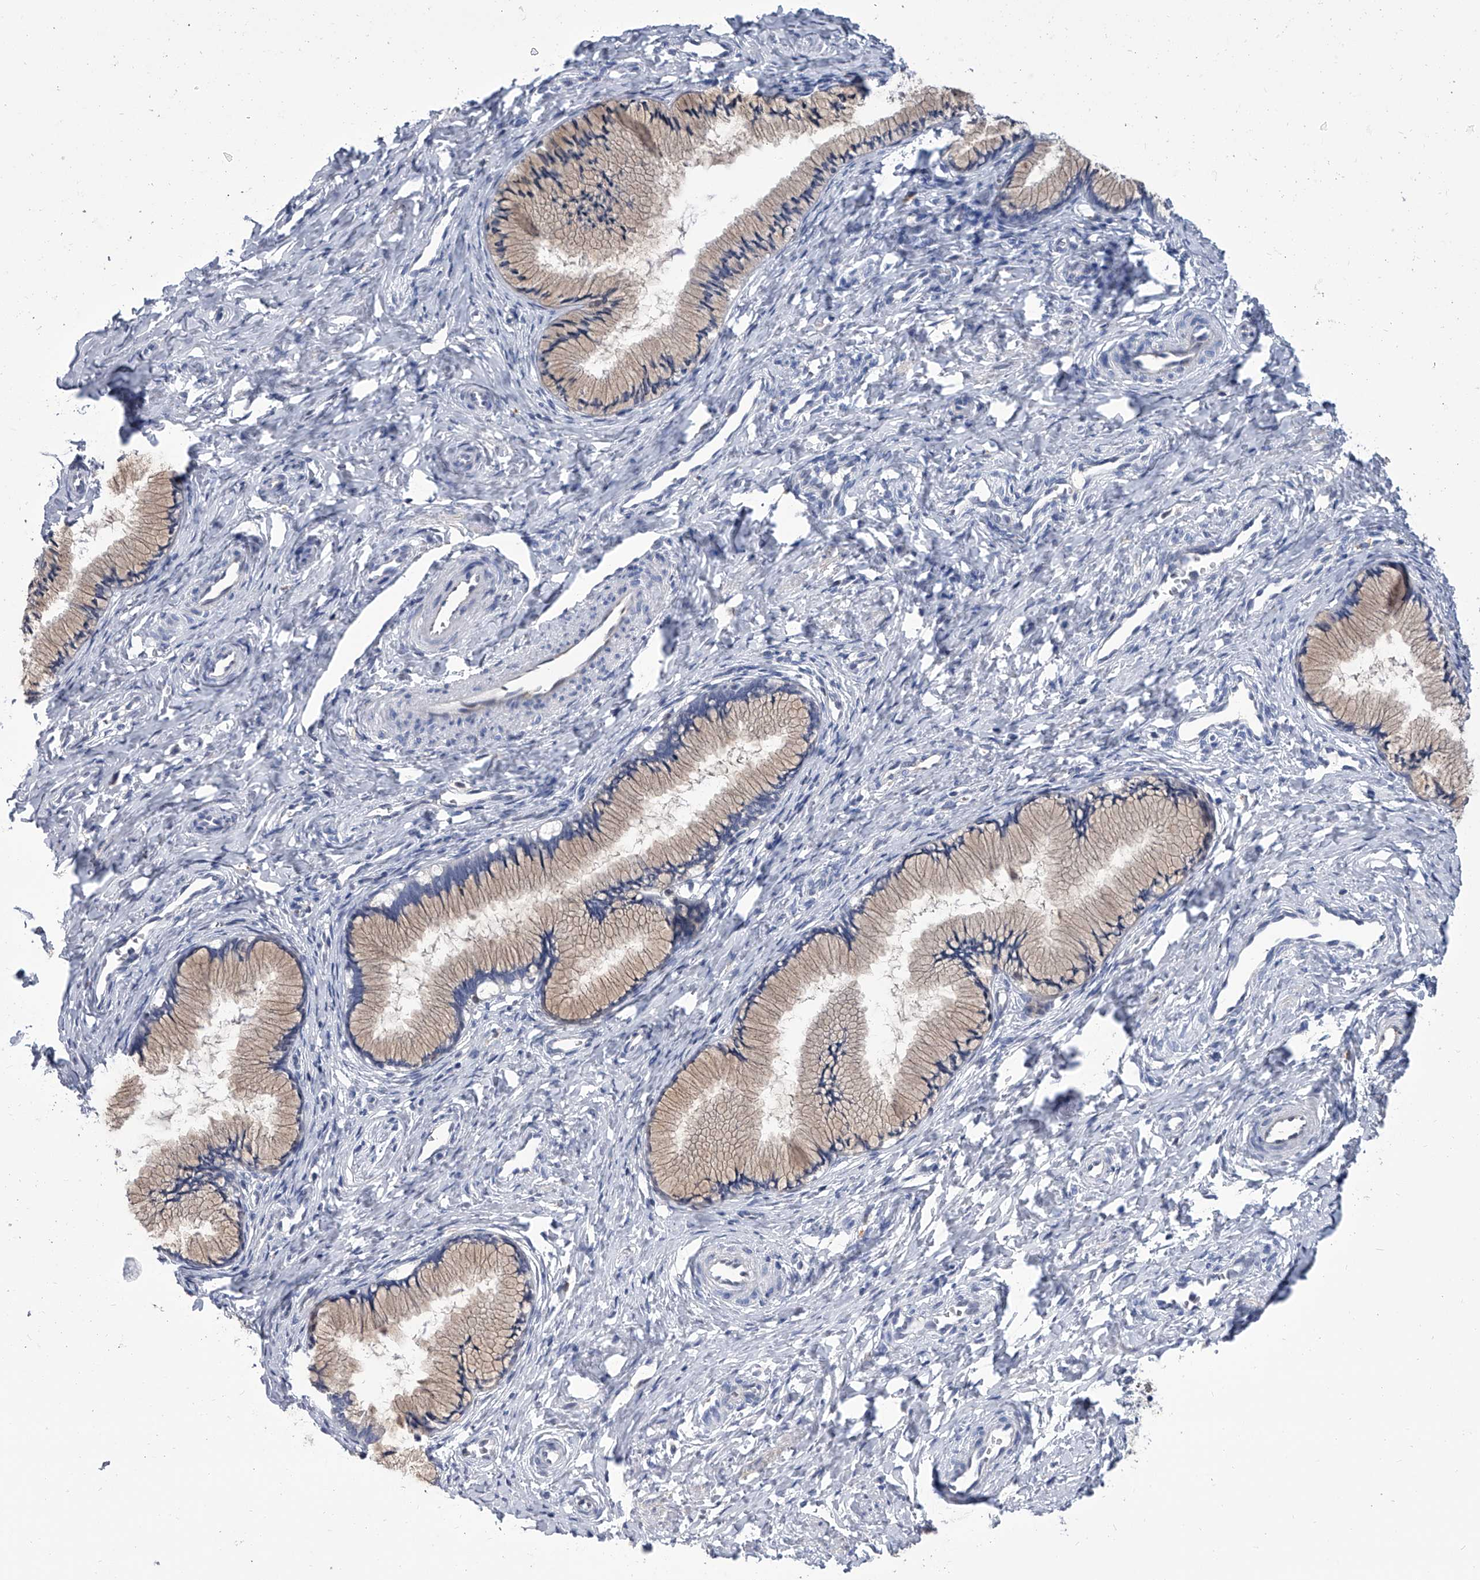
{"staining": {"intensity": "weak", "quantity": ">75%", "location": "cytoplasmic/membranous"}, "tissue": "cervix", "cell_type": "Glandular cells", "image_type": "normal", "snomed": [{"axis": "morphology", "description": "Normal tissue, NOS"}, {"axis": "topography", "description": "Cervix"}], "caption": "IHC histopathology image of normal cervix stained for a protein (brown), which displays low levels of weak cytoplasmic/membranous positivity in approximately >75% of glandular cells.", "gene": "SERPINB9", "patient": {"sex": "female", "age": 27}}